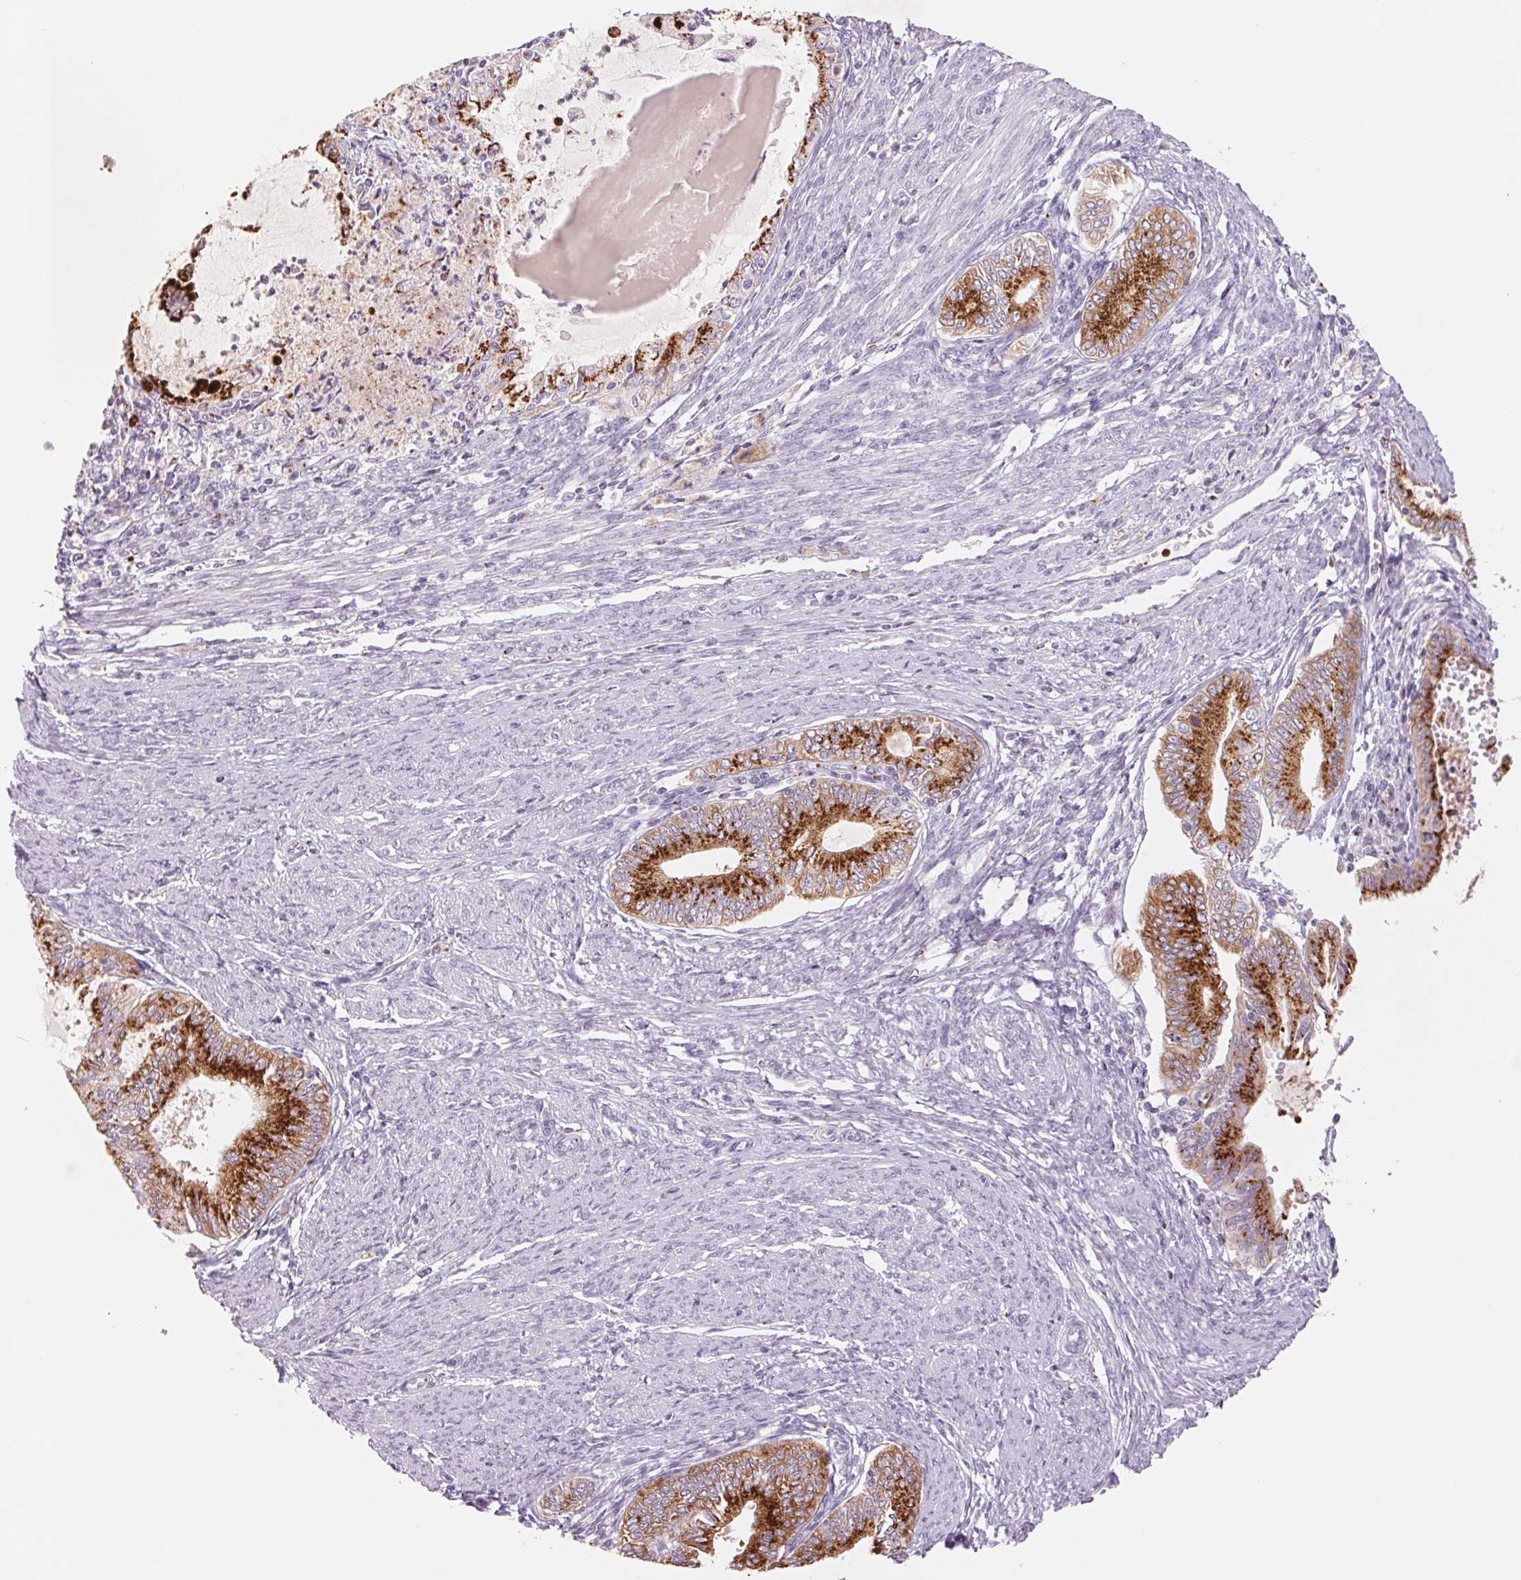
{"staining": {"intensity": "strong", "quantity": ">75%", "location": "cytoplasmic/membranous"}, "tissue": "endometrial cancer", "cell_type": "Tumor cells", "image_type": "cancer", "snomed": [{"axis": "morphology", "description": "Adenocarcinoma, NOS"}, {"axis": "topography", "description": "Endometrium"}], "caption": "A brown stain labels strong cytoplasmic/membranous positivity of a protein in human endometrial cancer (adenocarcinoma) tumor cells.", "gene": "GALNT7", "patient": {"sex": "female", "age": 79}}